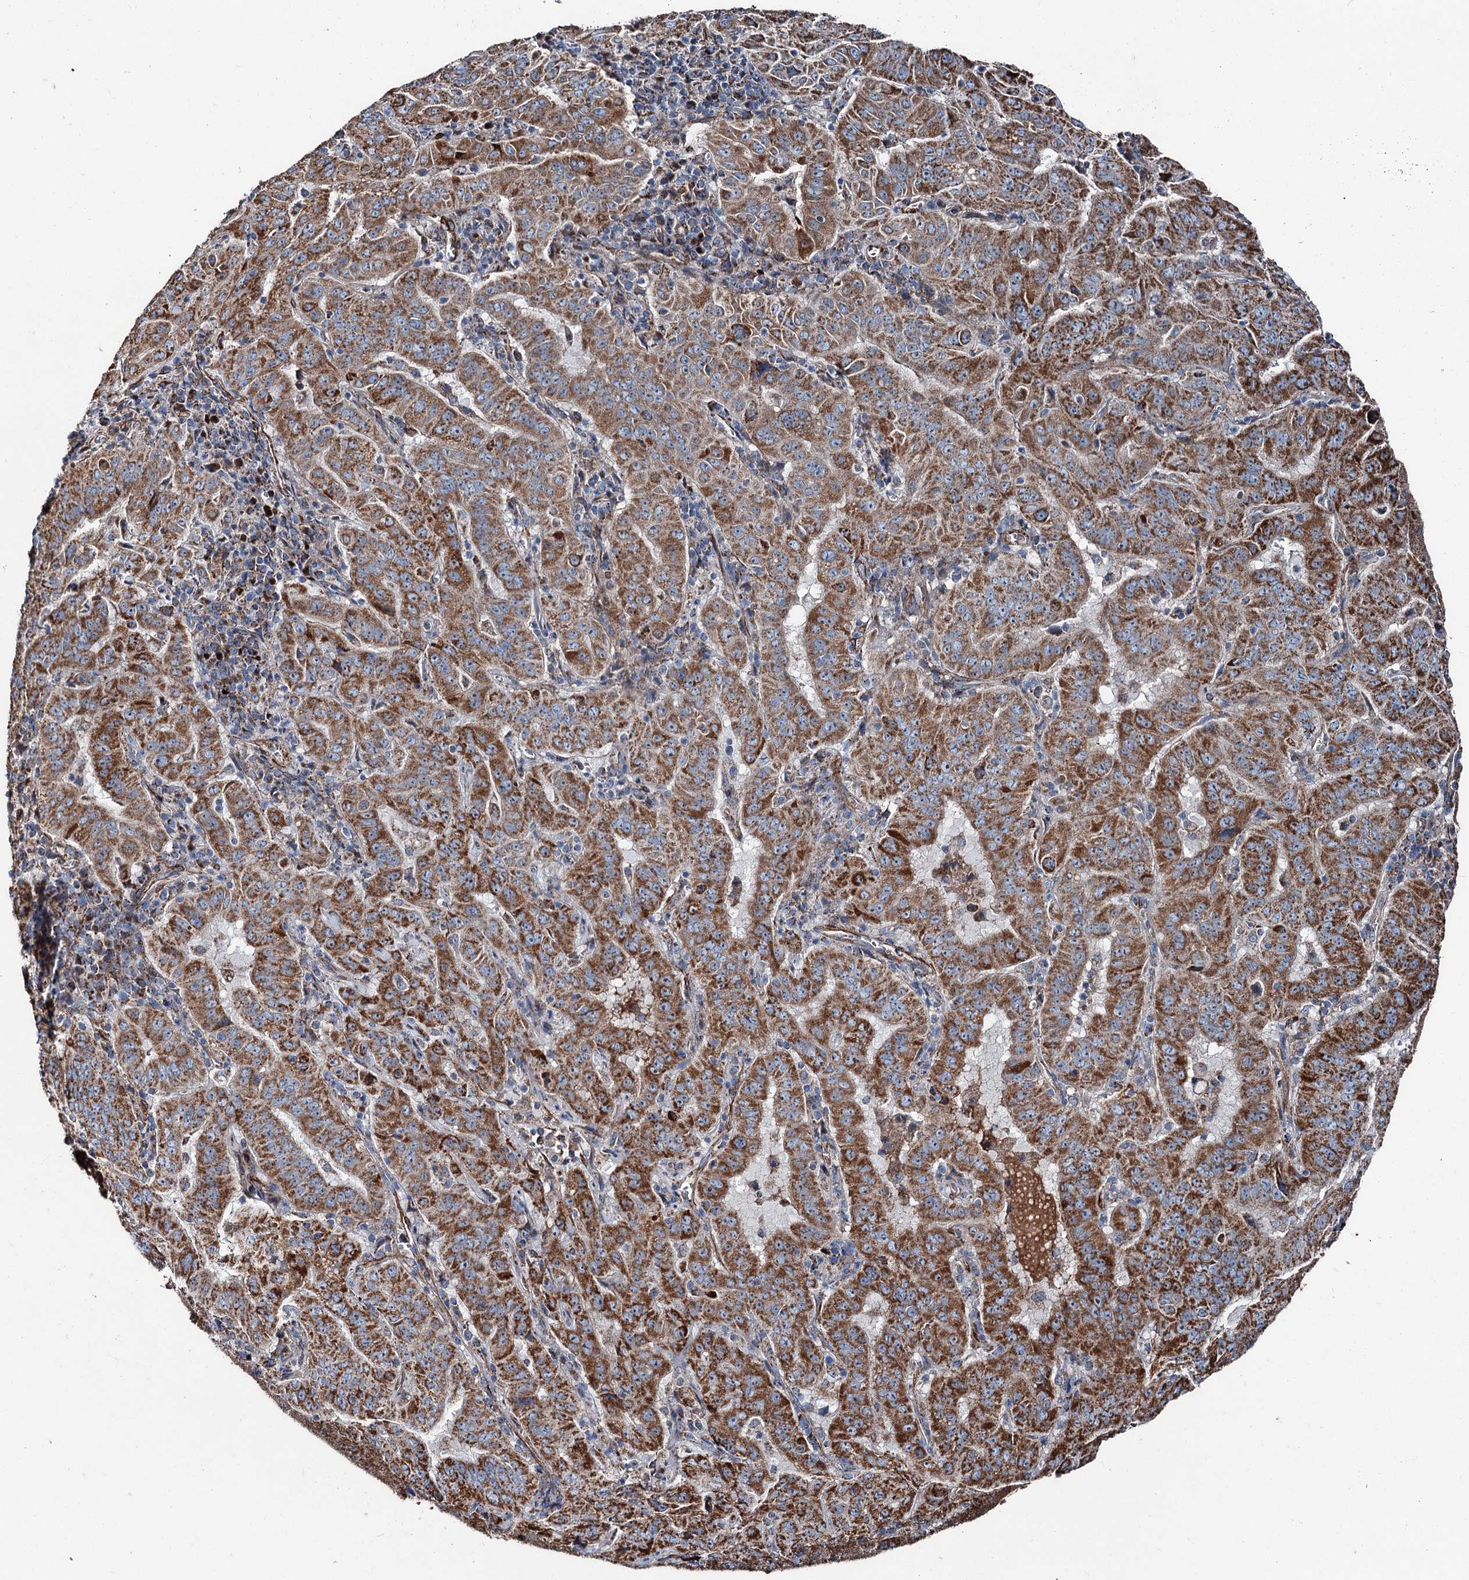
{"staining": {"intensity": "moderate", "quantity": ">75%", "location": "cytoplasmic/membranous"}, "tissue": "pancreatic cancer", "cell_type": "Tumor cells", "image_type": "cancer", "snomed": [{"axis": "morphology", "description": "Adenocarcinoma, NOS"}, {"axis": "topography", "description": "Pancreas"}], "caption": "High-power microscopy captured an IHC micrograph of pancreatic cancer, revealing moderate cytoplasmic/membranous staining in about >75% of tumor cells.", "gene": "DDIAS", "patient": {"sex": "male", "age": 63}}